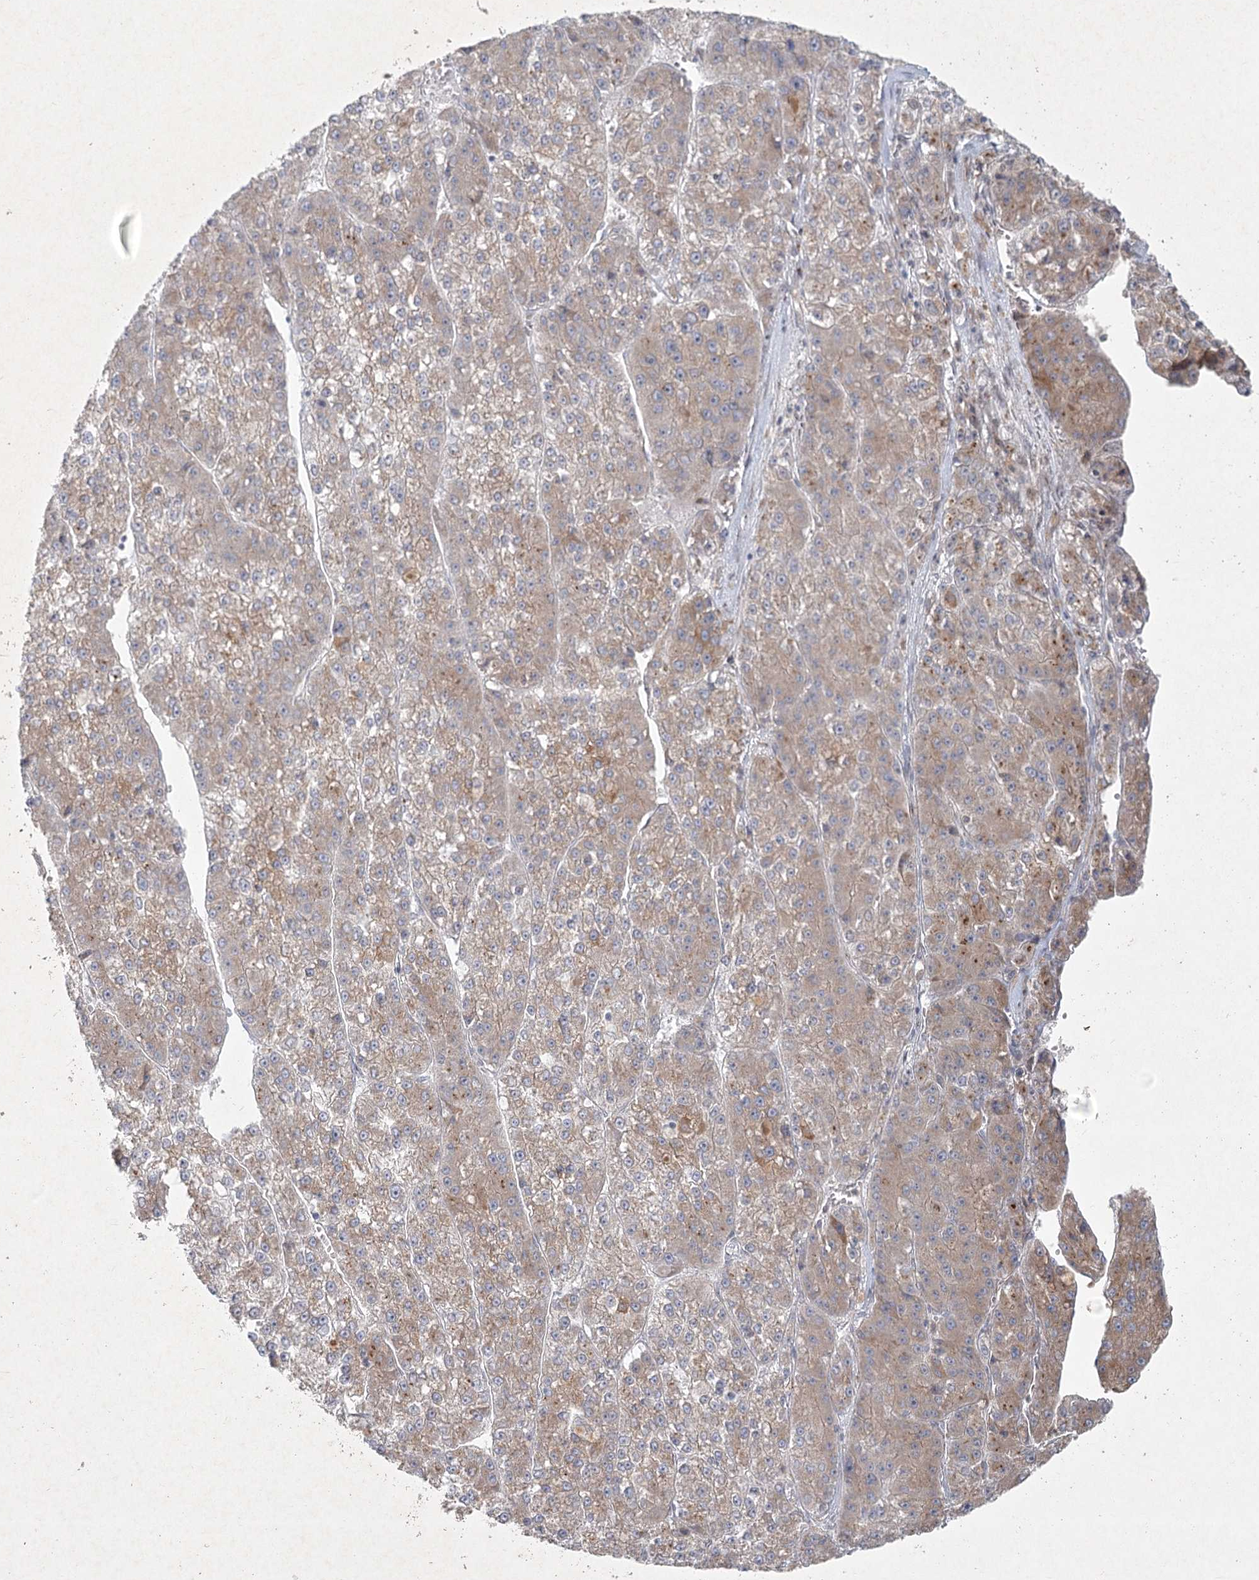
{"staining": {"intensity": "weak", "quantity": "25%-75%", "location": "cytoplasmic/membranous"}, "tissue": "liver cancer", "cell_type": "Tumor cells", "image_type": "cancer", "snomed": [{"axis": "morphology", "description": "Carcinoma, Hepatocellular, NOS"}, {"axis": "topography", "description": "Liver"}], "caption": "IHC (DAB (3,3'-diaminobenzidine)) staining of human liver cancer displays weak cytoplasmic/membranous protein positivity in approximately 25%-75% of tumor cells.", "gene": "LRP2BP", "patient": {"sex": "female", "age": 73}}